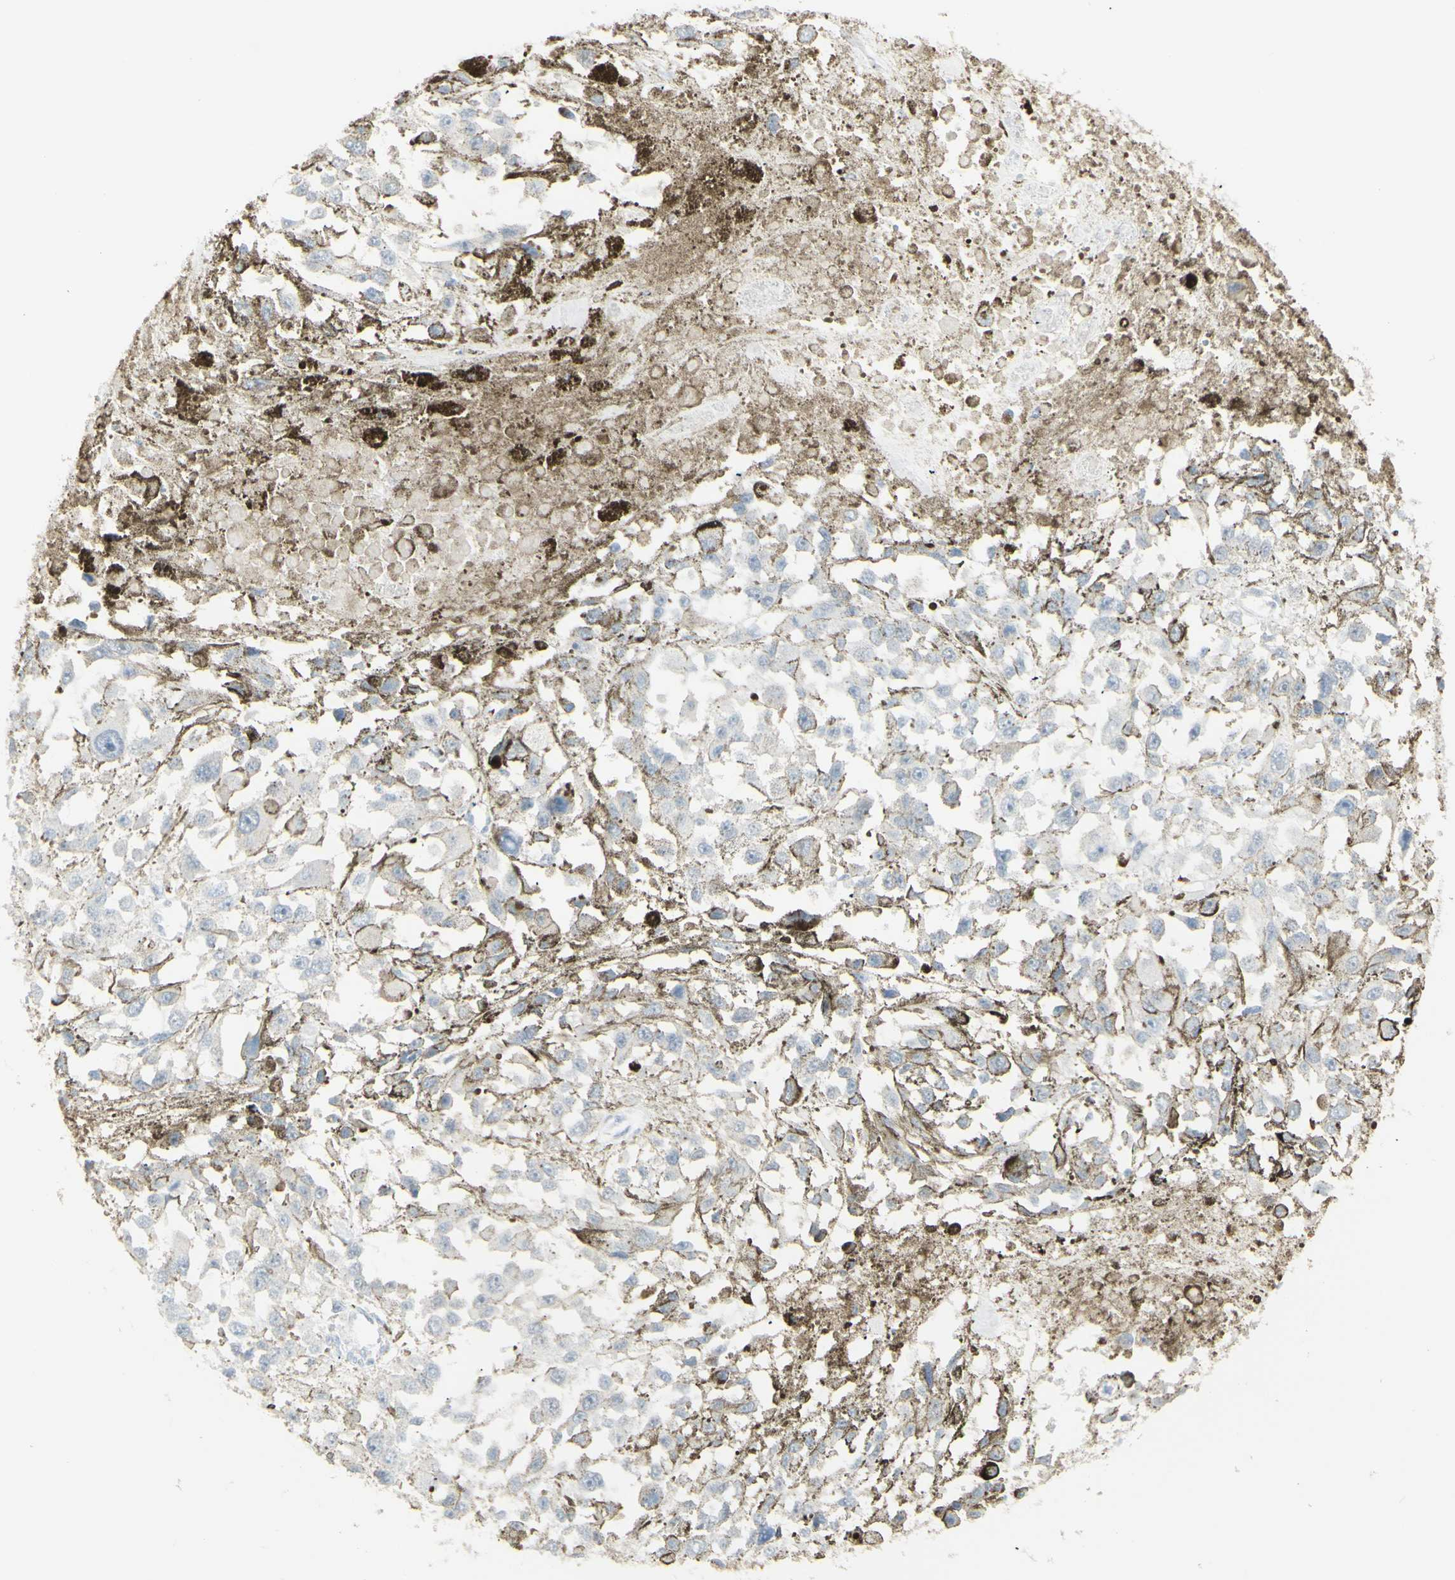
{"staining": {"intensity": "negative", "quantity": "none", "location": "none"}, "tissue": "melanoma", "cell_type": "Tumor cells", "image_type": "cancer", "snomed": [{"axis": "morphology", "description": "Malignant melanoma, Metastatic site"}, {"axis": "topography", "description": "Lymph node"}], "caption": "Tumor cells are negative for brown protein staining in melanoma.", "gene": "NDST4", "patient": {"sex": "male", "age": 59}}